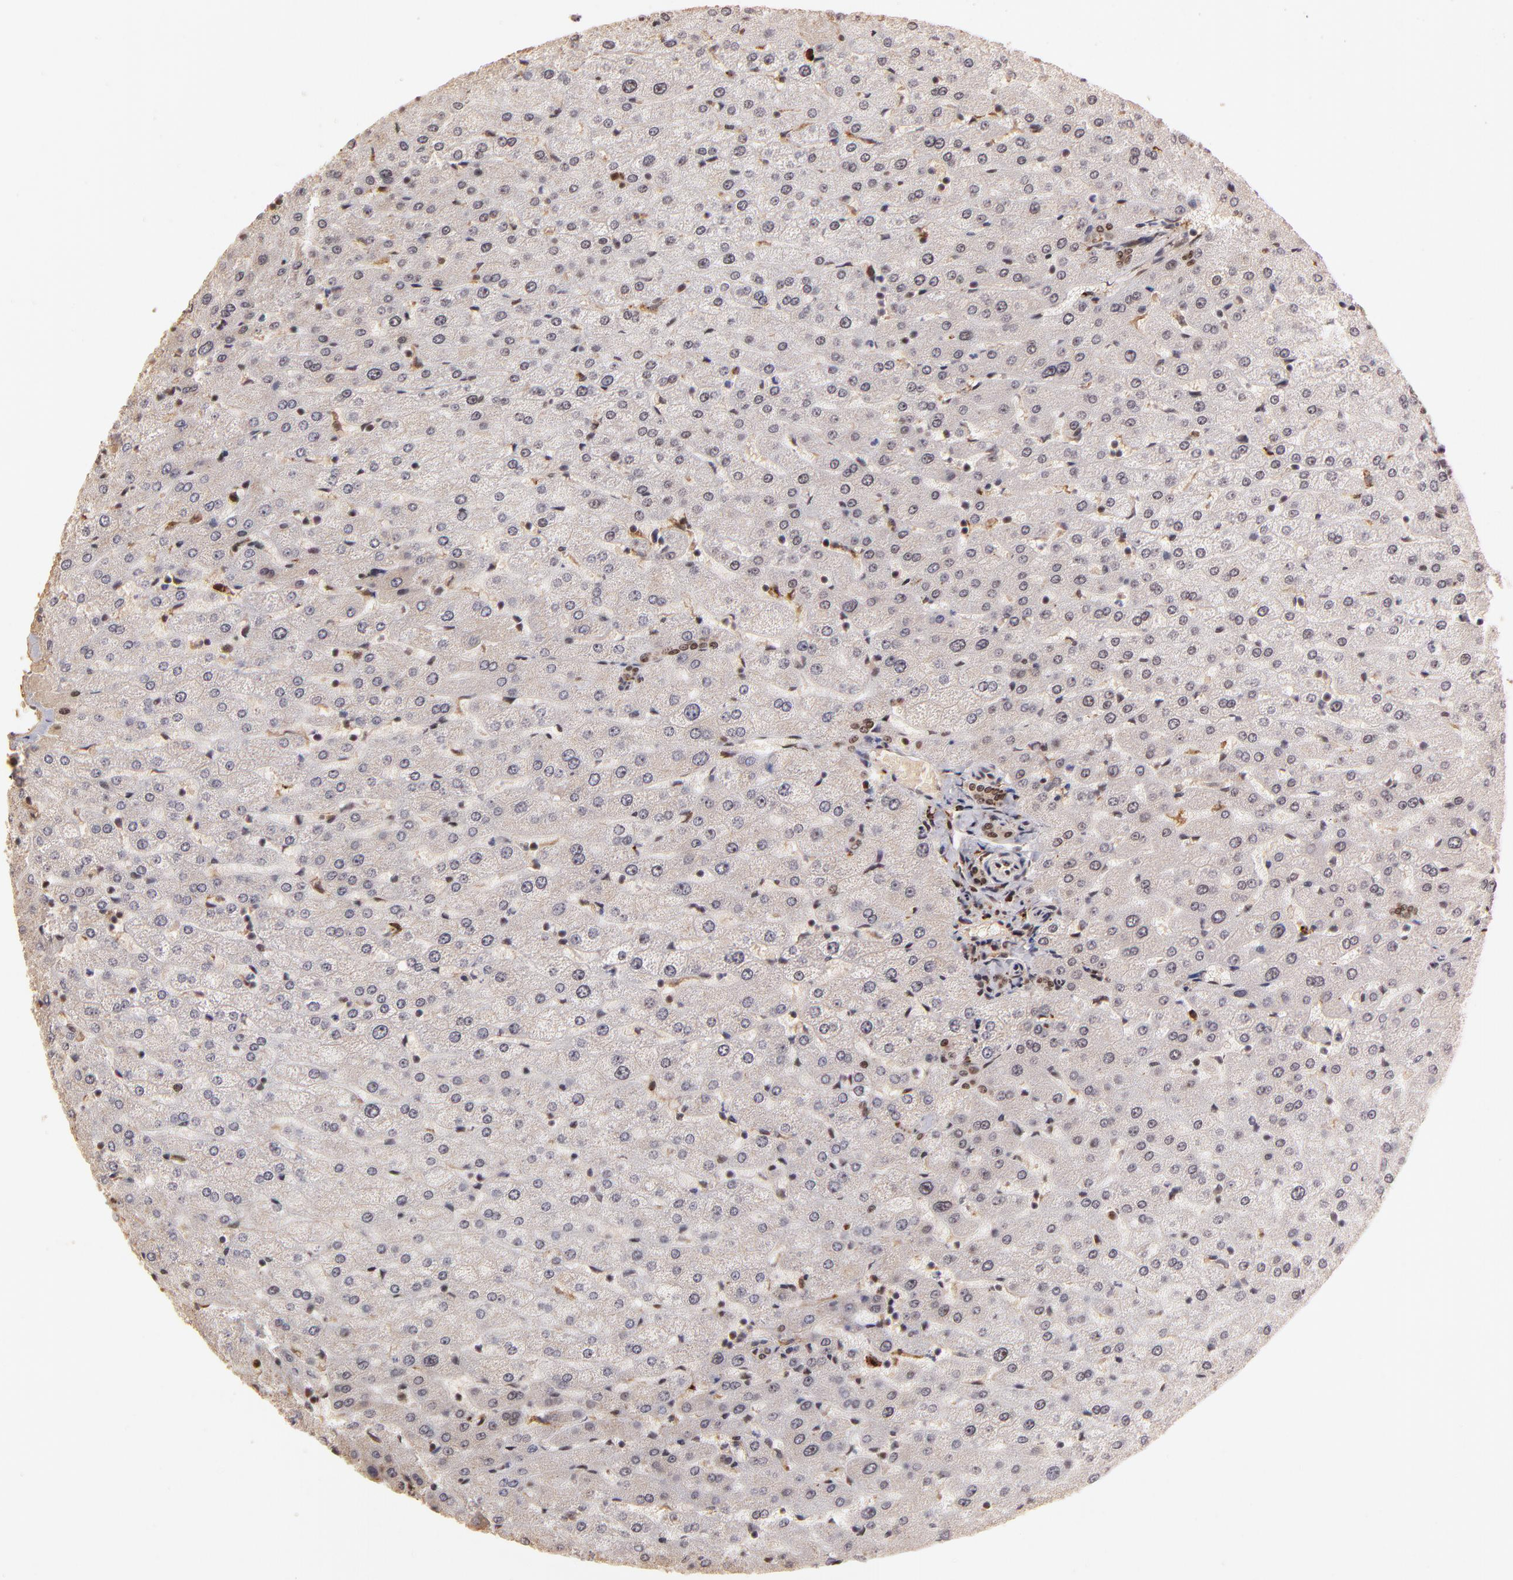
{"staining": {"intensity": "moderate", "quantity": ">75%", "location": "nuclear"}, "tissue": "liver", "cell_type": "Cholangiocytes", "image_type": "normal", "snomed": [{"axis": "morphology", "description": "Normal tissue, NOS"}, {"axis": "morphology", "description": "Fibrosis, NOS"}, {"axis": "topography", "description": "Liver"}], "caption": "Protein staining by immunohistochemistry exhibits moderate nuclear positivity in approximately >75% of cholangiocytes in benign liver.", "gene": "ZNF146", "patient": {"sex": "female", "age": 29}}